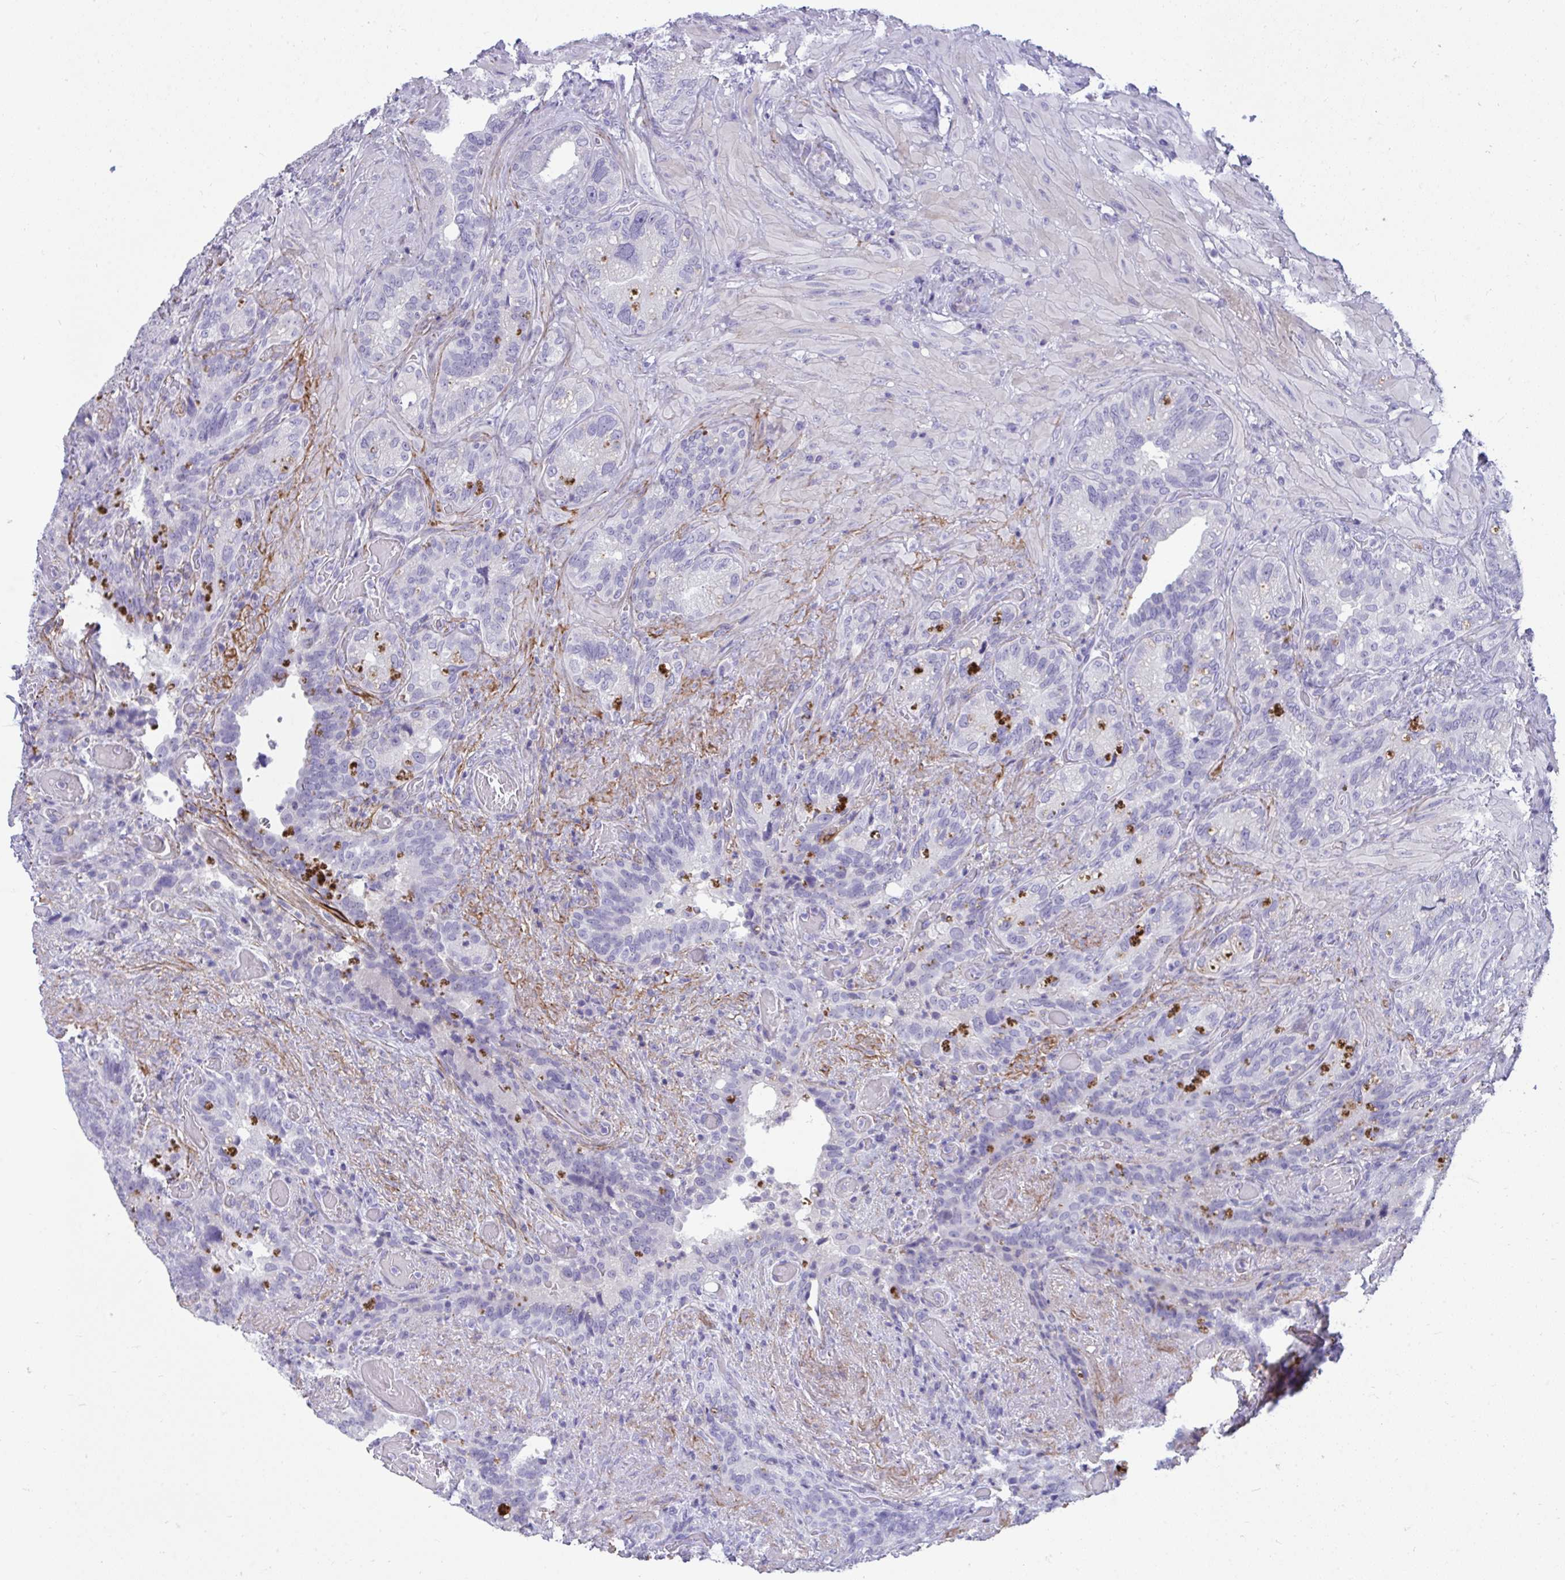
{"staining": {"intensity": "negative", "quantity": "none", "location": "none"}, "tissue": "seminal vesicle", "cell_type": "Glandular cells", "image_type": "normal", "snomed": [{"axis": "morphology", "description": "Normal tissue, NOS"}, {"axis": "topography", "description": "Seminal veicle"}], "caption": "Seminal vesicle stained for a protein using immunohistochemistry (IHC) demonstrates no staining glandular cells.", "gene": "PIGZ", "patient": {"sex": "male", "age": 68}}